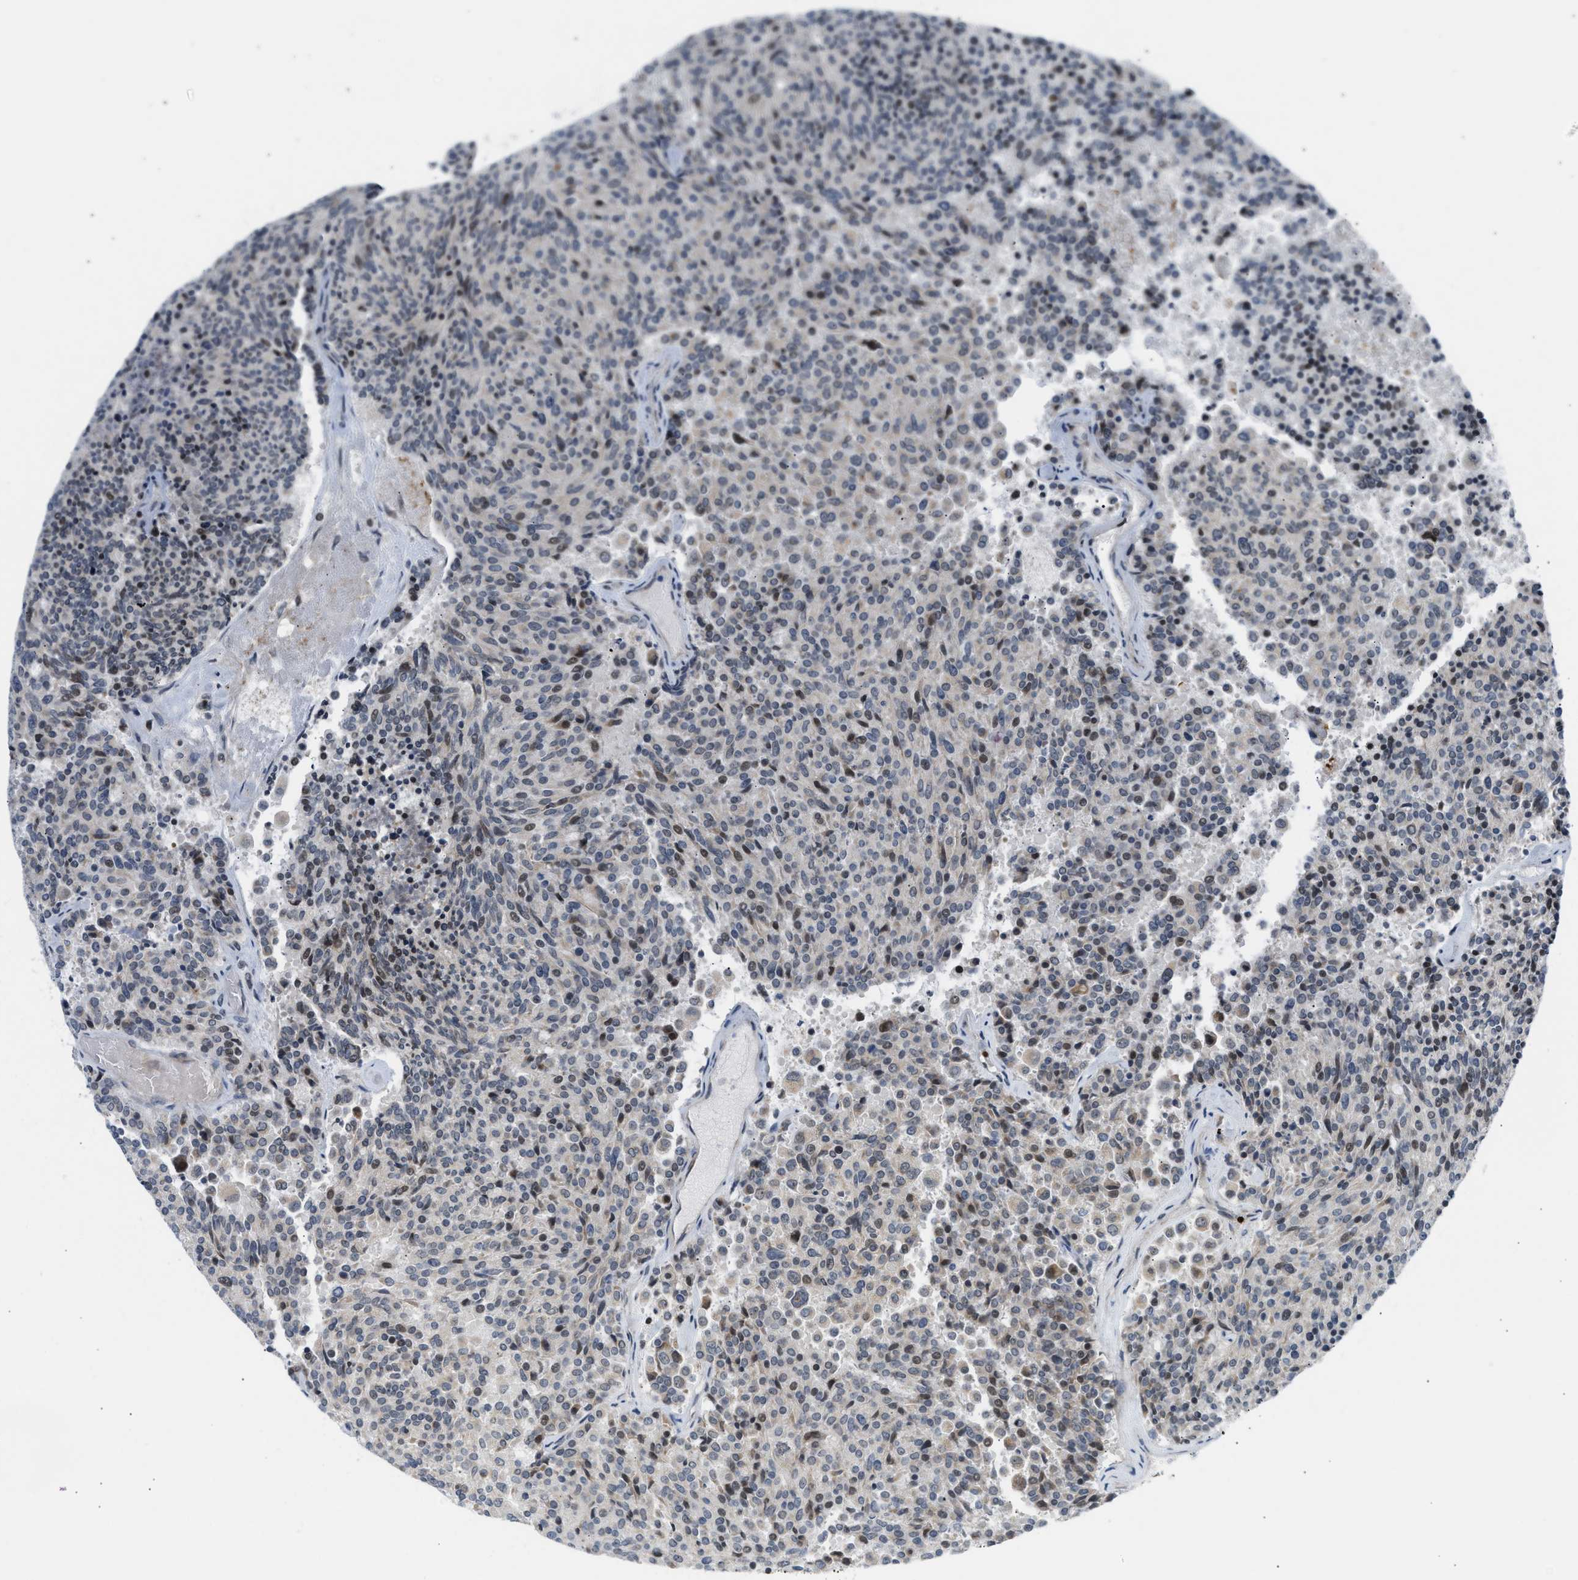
{"staining": {"intensity": "weak", "quantity": "<25%", "location": "cytoplasmic/membranous,nuclear"}, "tissue": "carcinoid", "cell_type": "Tumor cells", "image_type": "cancer", "snomed": [{"axis": "morphology", "description": "Carcinoid, malignant, NOS"}, {"axis": "topography", "description": "Pancreas"}], "caption": "Immunohistochemistry photomicrograph of human carcinoid (malignant) stained for a protein (brown), which shows no expression in tumor cells.", "gene": "NPS", "patient": {"sex": "female", "age": 54}}